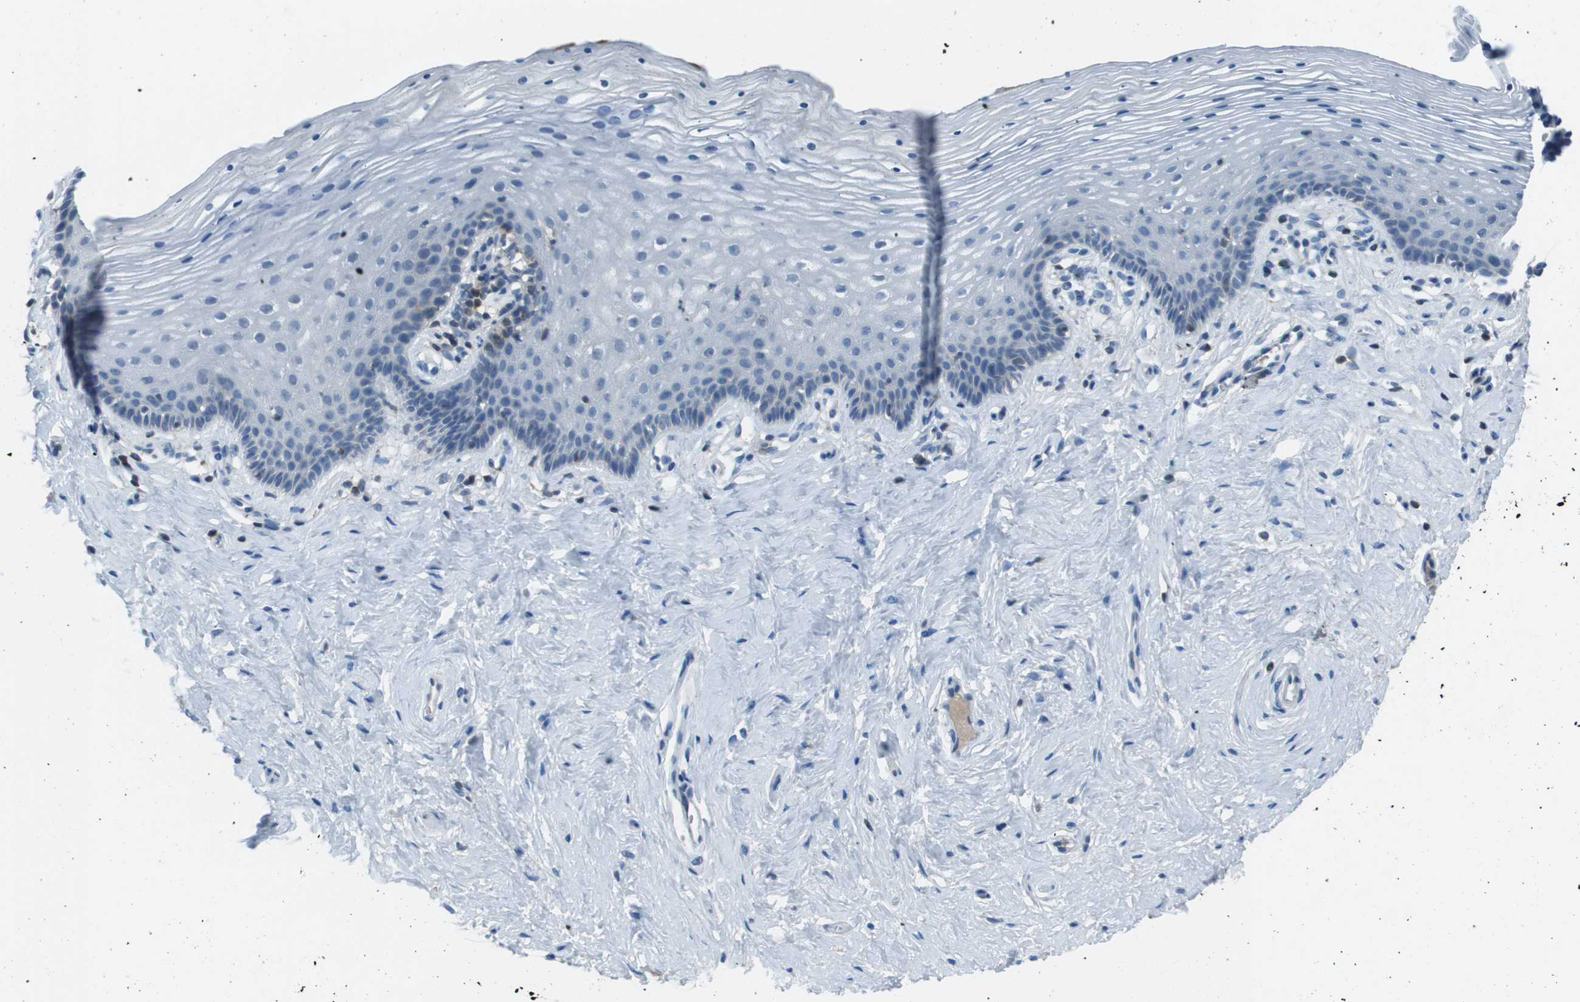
{"staining": {"intensity": "negative", "quantity": "none", "location": "none"}, "tissue": "vagina", "cell_type": "Squamous epithelial cells", "image_type": "normal", "snomed": [{"axis": "morphology", "description": "Normal tissue, NOS"}, {"axis": "topography", "description": "Vagina"}], "caption": "Photomicrograph shows no significant protein staining in squamous epithelial cells of unremarkable vagina. The staining is performed using DAB brown chromogen with nuclei counter-stained in using hematoxylin.", "gene": "CAMK4", "patient": {"sex": "female", "age": 32}}